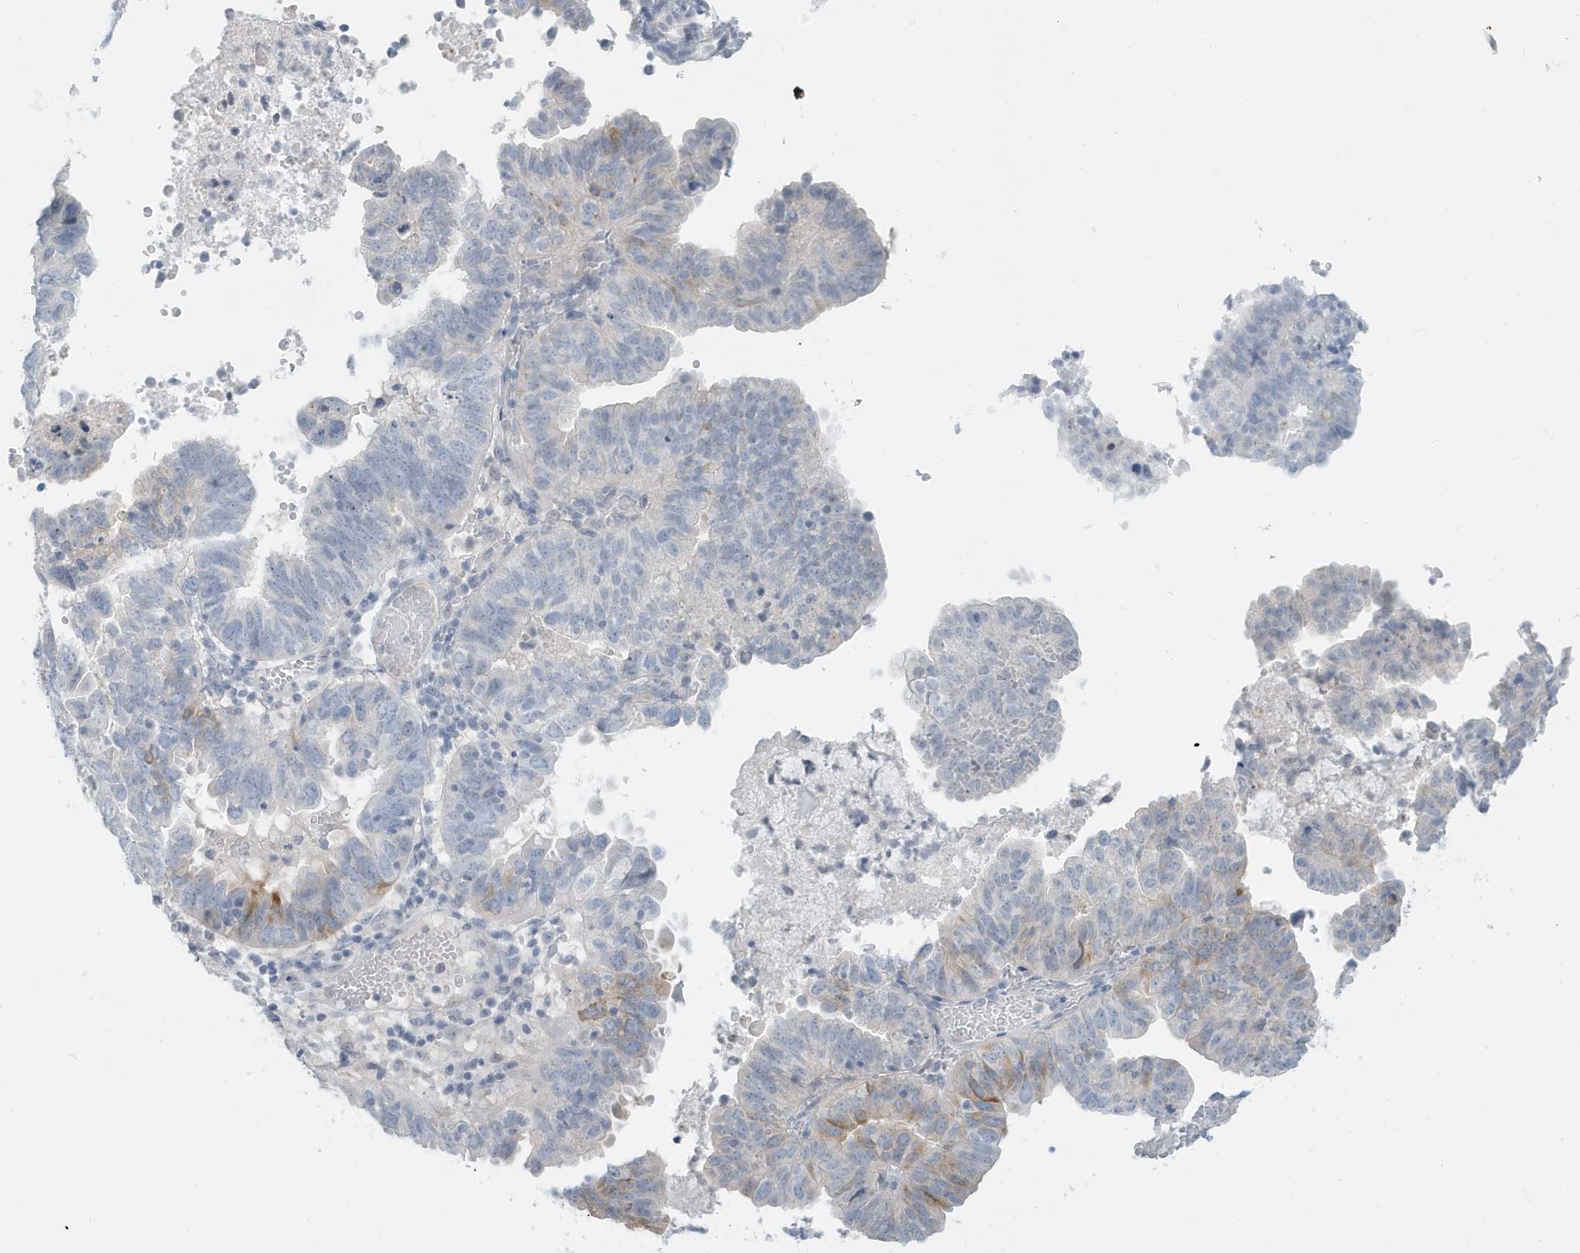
{"staining": {"intensity": "moderate", "quantity": "<25%", "location": "cytoplasmic/membranous"}, "tissue": "endometrial cancer", "cell_type": "Tumor cells", "image_type": "cancer", "snomed": [{"axis": "morphology", "description": "Adenocarcinoma, NOS"}, {"axis": "topography", "description": "Uterus"}], "caption": "Moderate cytoplasmic/membranous protein staining is appreciated in about <25% of tumor cells in adenocarcinoma (endometrial).", "gene": "PERM1", "patient": {"sex": "female", "age": 77}}